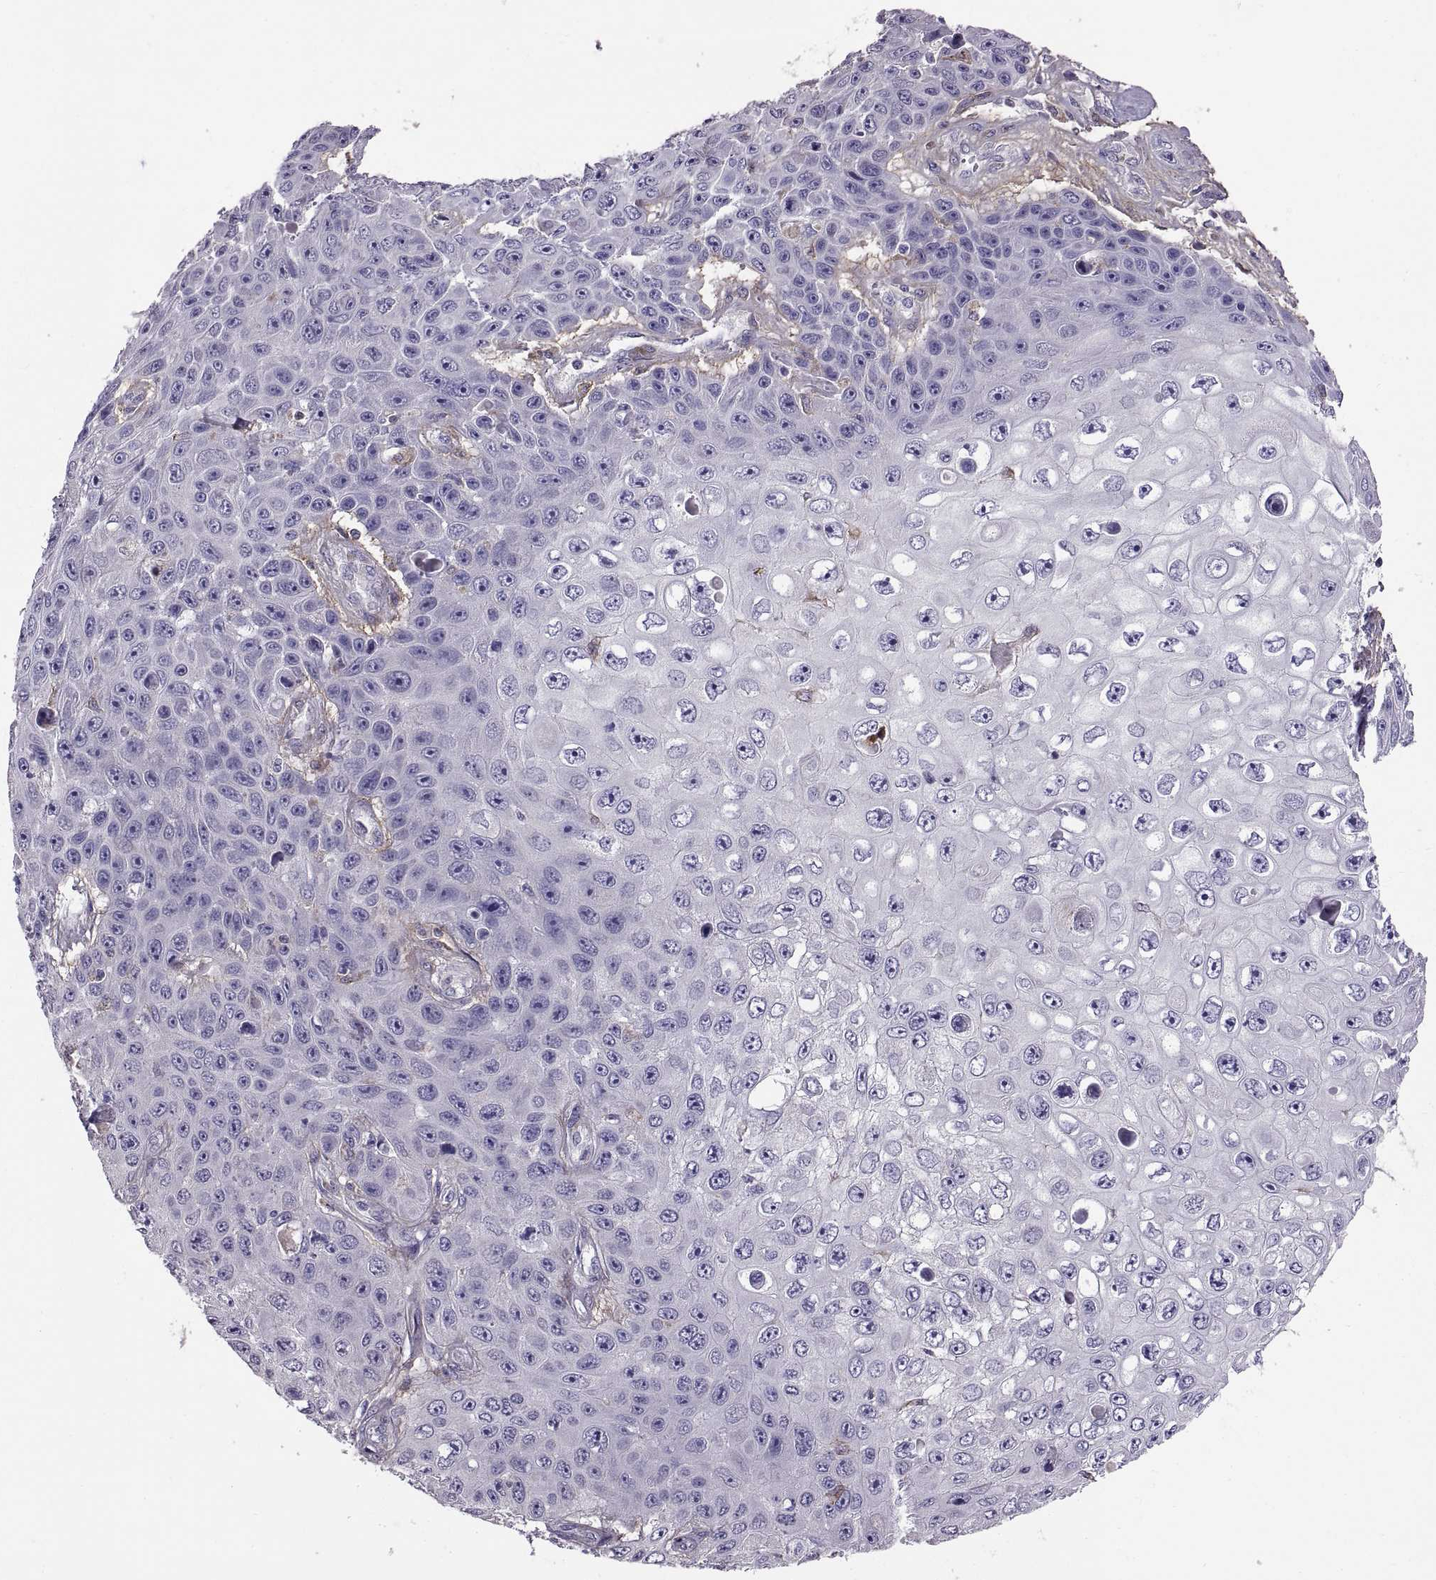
{"staining": {"intensity": "negative", "quantity": "none", "location": "none"}, "tissue": "skin cancer", "cell_type": "Tumor cells", "image_type": "cancer", "snomed": [{"axis": "morphology", "description": "Squamous cell carcinoma, NOS"}, {"axis": "topography", "description": "Skin"}], "caption": "Tumor cells show no significant protein expression in skin squamous cell carcinoma.", "gene": "EMILIN2", "patient": {"sex": "male", "age": 82}}